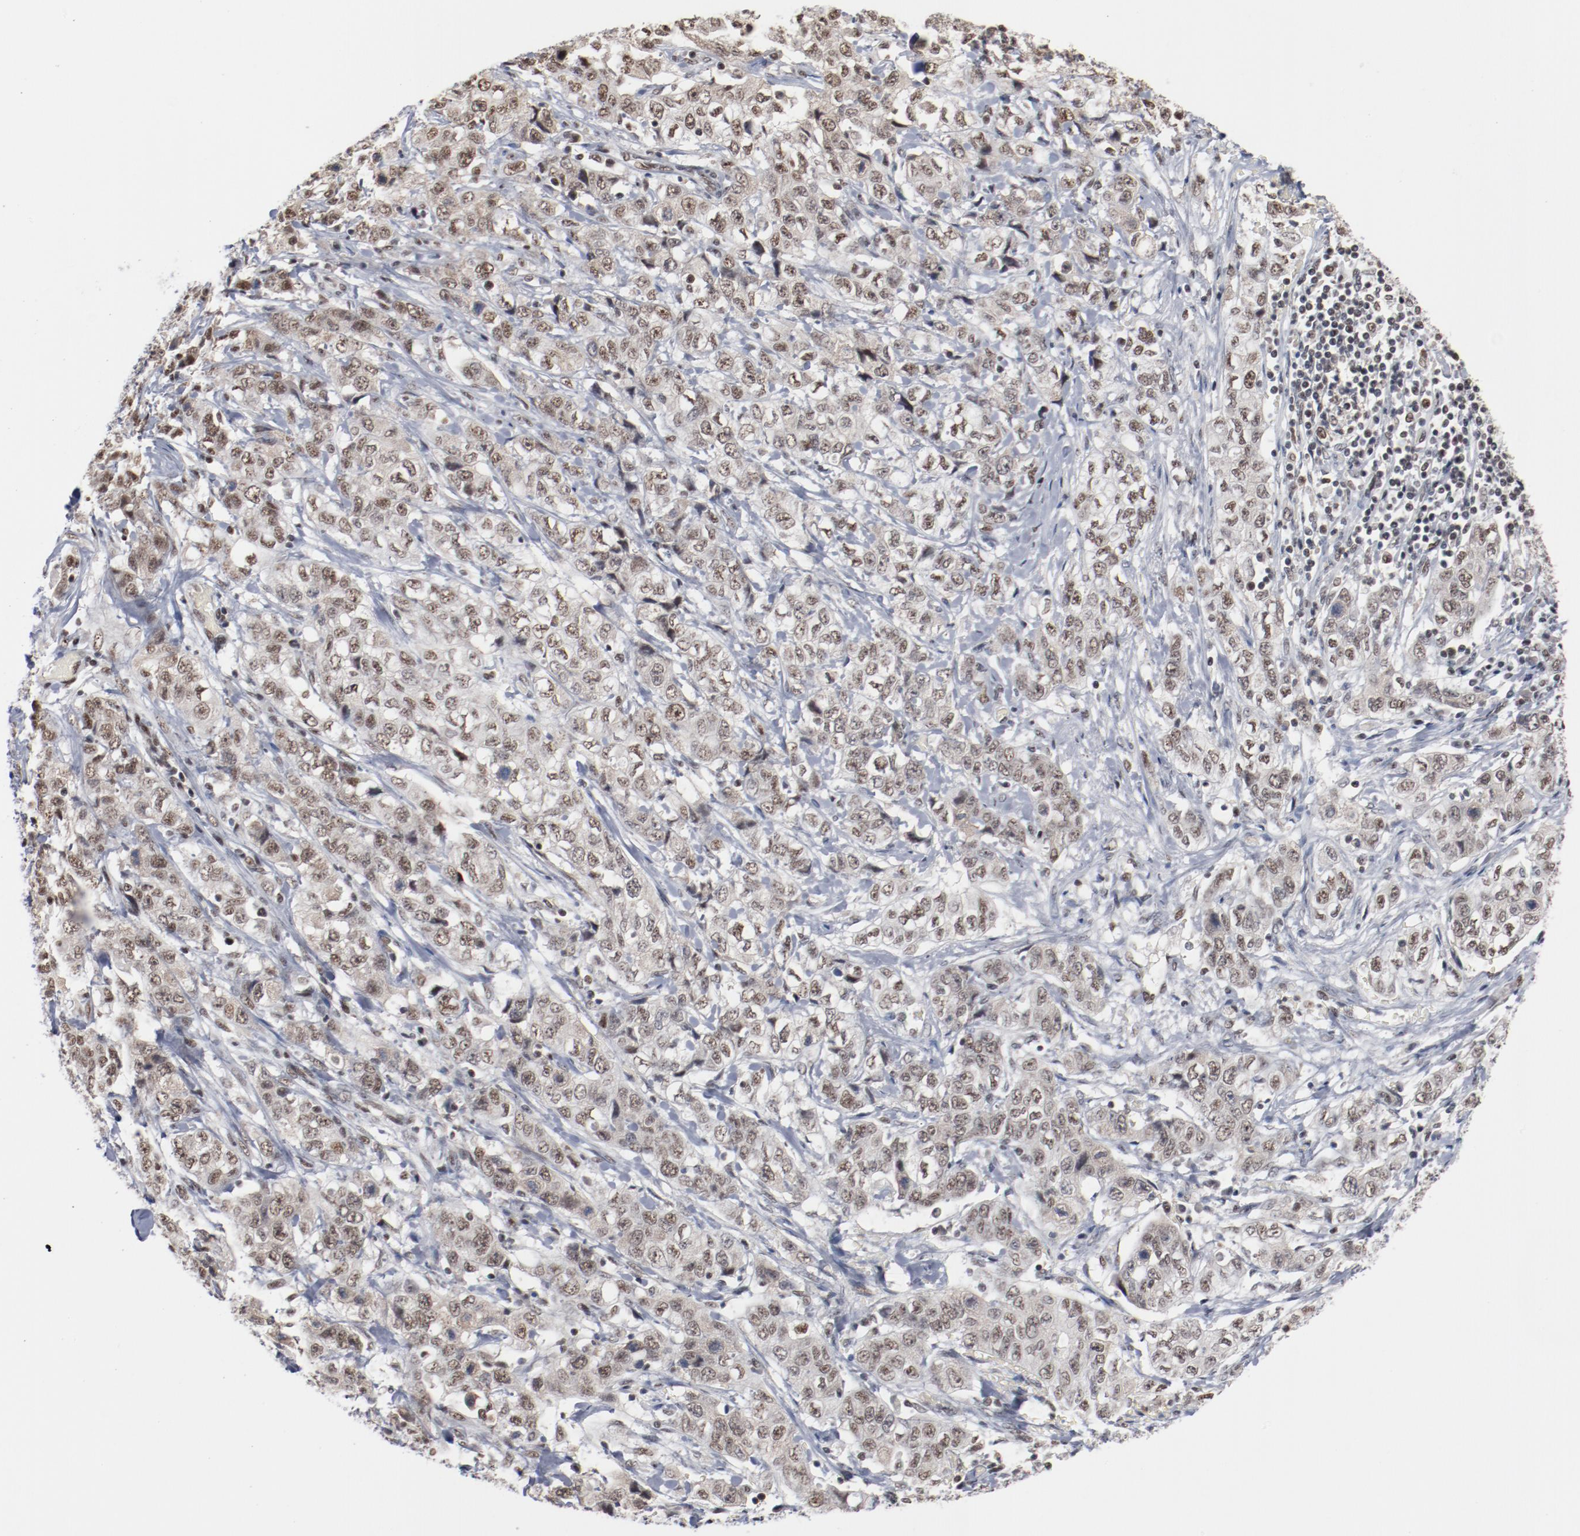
{"staining": {"intensity": "moderate", "quantity": ">75%", "location": "cytoplasmic/membranous,nuclear"}, "tissue": "stomach cancer", "cell_type": "Tumor cells", "image_type": "cancer", "snomed": [{"axis": "morphology", "description": "Adenocarcinoma, NOS"}, {"axis": "topography", "description": "Stomach"}], "caption": "Stomach cancer was stained to show a protein in brown. There is medium levels of moderate cytoplasmic/membranous and nuclear expression in approximately >75% of tumor cells.", "gene": "BUB3", "patient": {"sex": "male", "age": 48}}